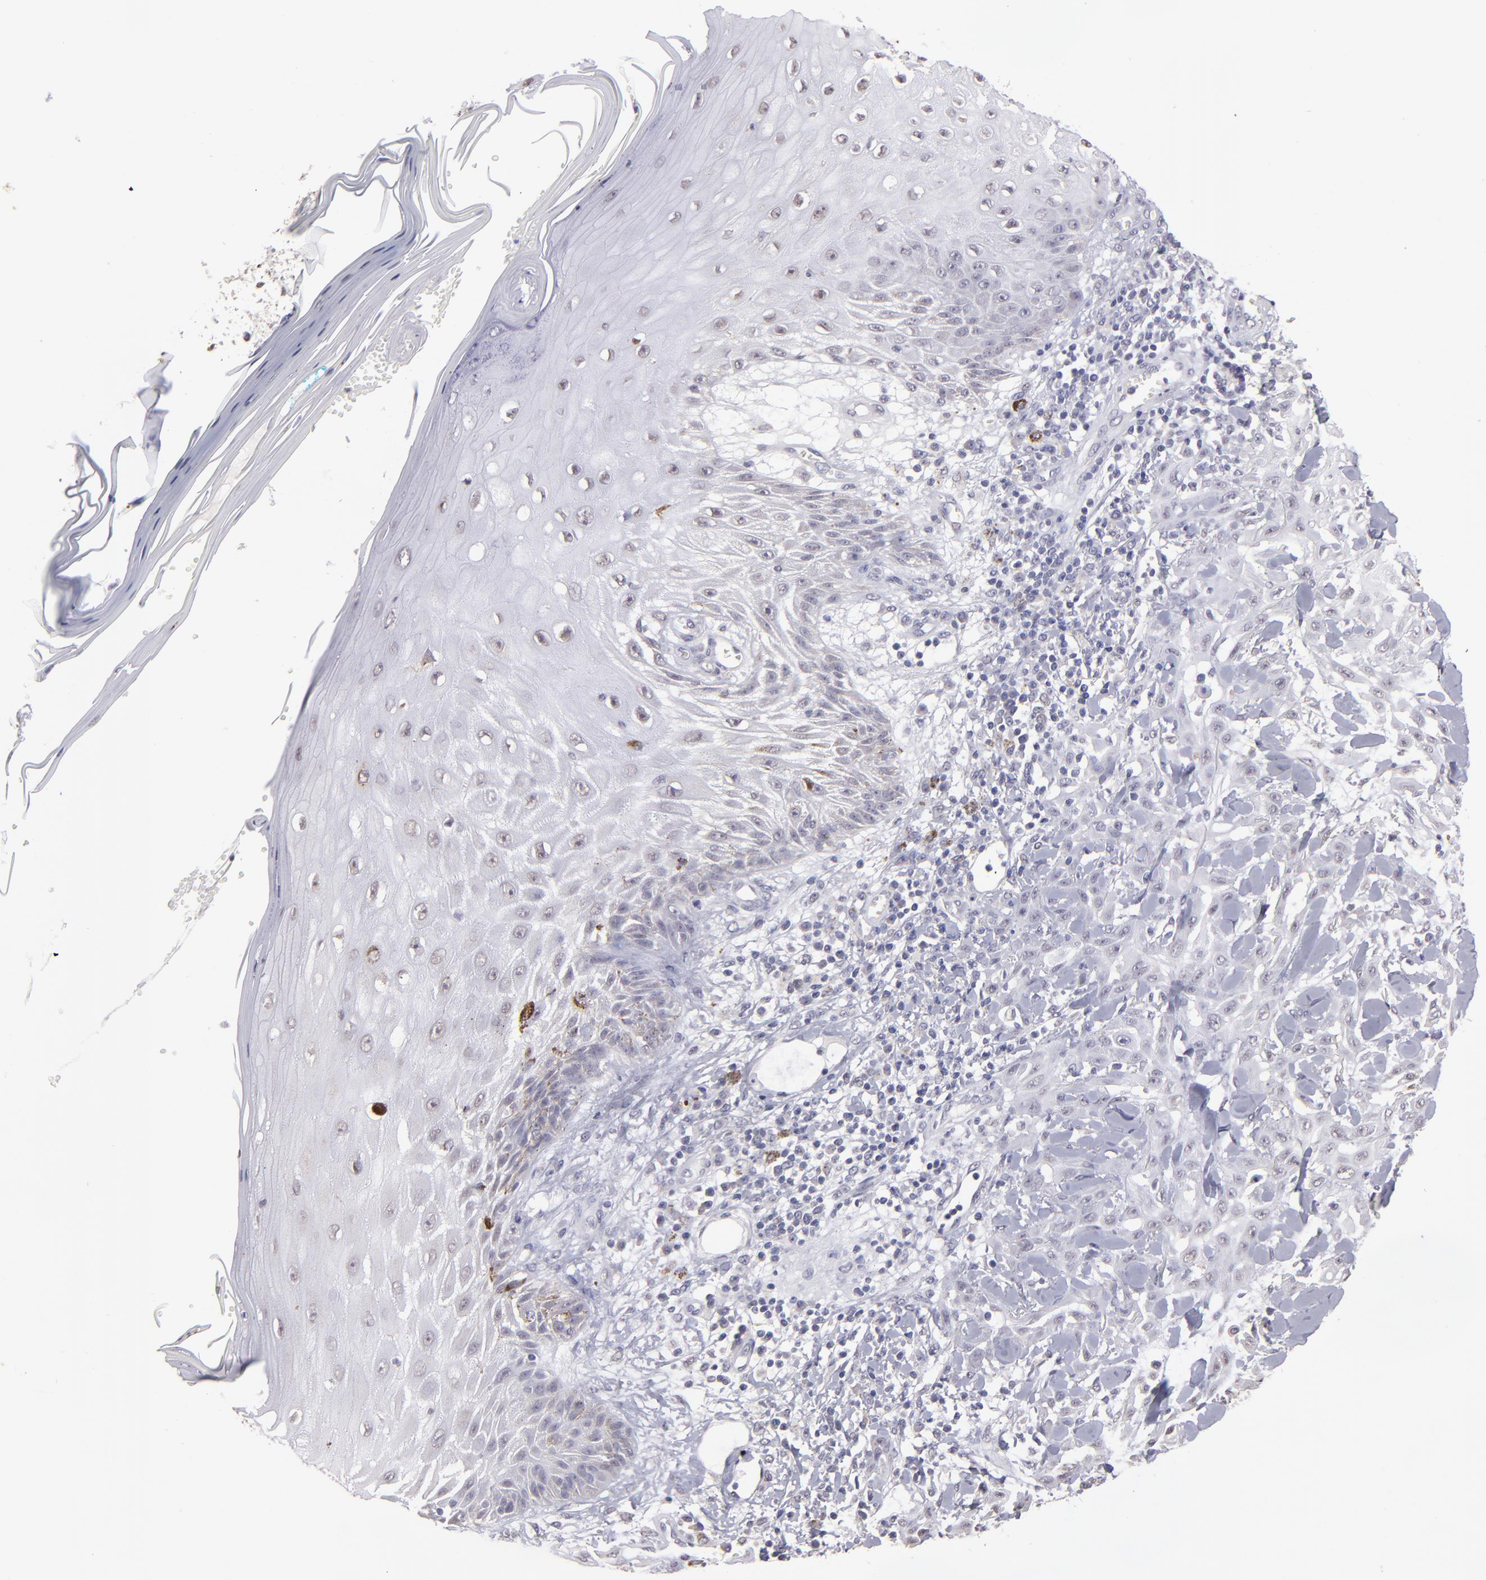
{"staining": {"intensity": "weak", "quantity": "<25%", "location": "nuclear"}, "tissue": "skin cancer", "cell_type": "Tumor cells", "image_type": "cancer", "snomed": [{"axis": "morphology", "description": "Squamous cell carcinoma, NOS"}, {"axis": "topography", "description": "Skin"}], "caption": "Tumor cells show no significant staining in skin cancer. (IHC, brightfield microscopy, high magnification).", "gene": "NRXN3", "patient": {"sex": "male", "age": 24}}